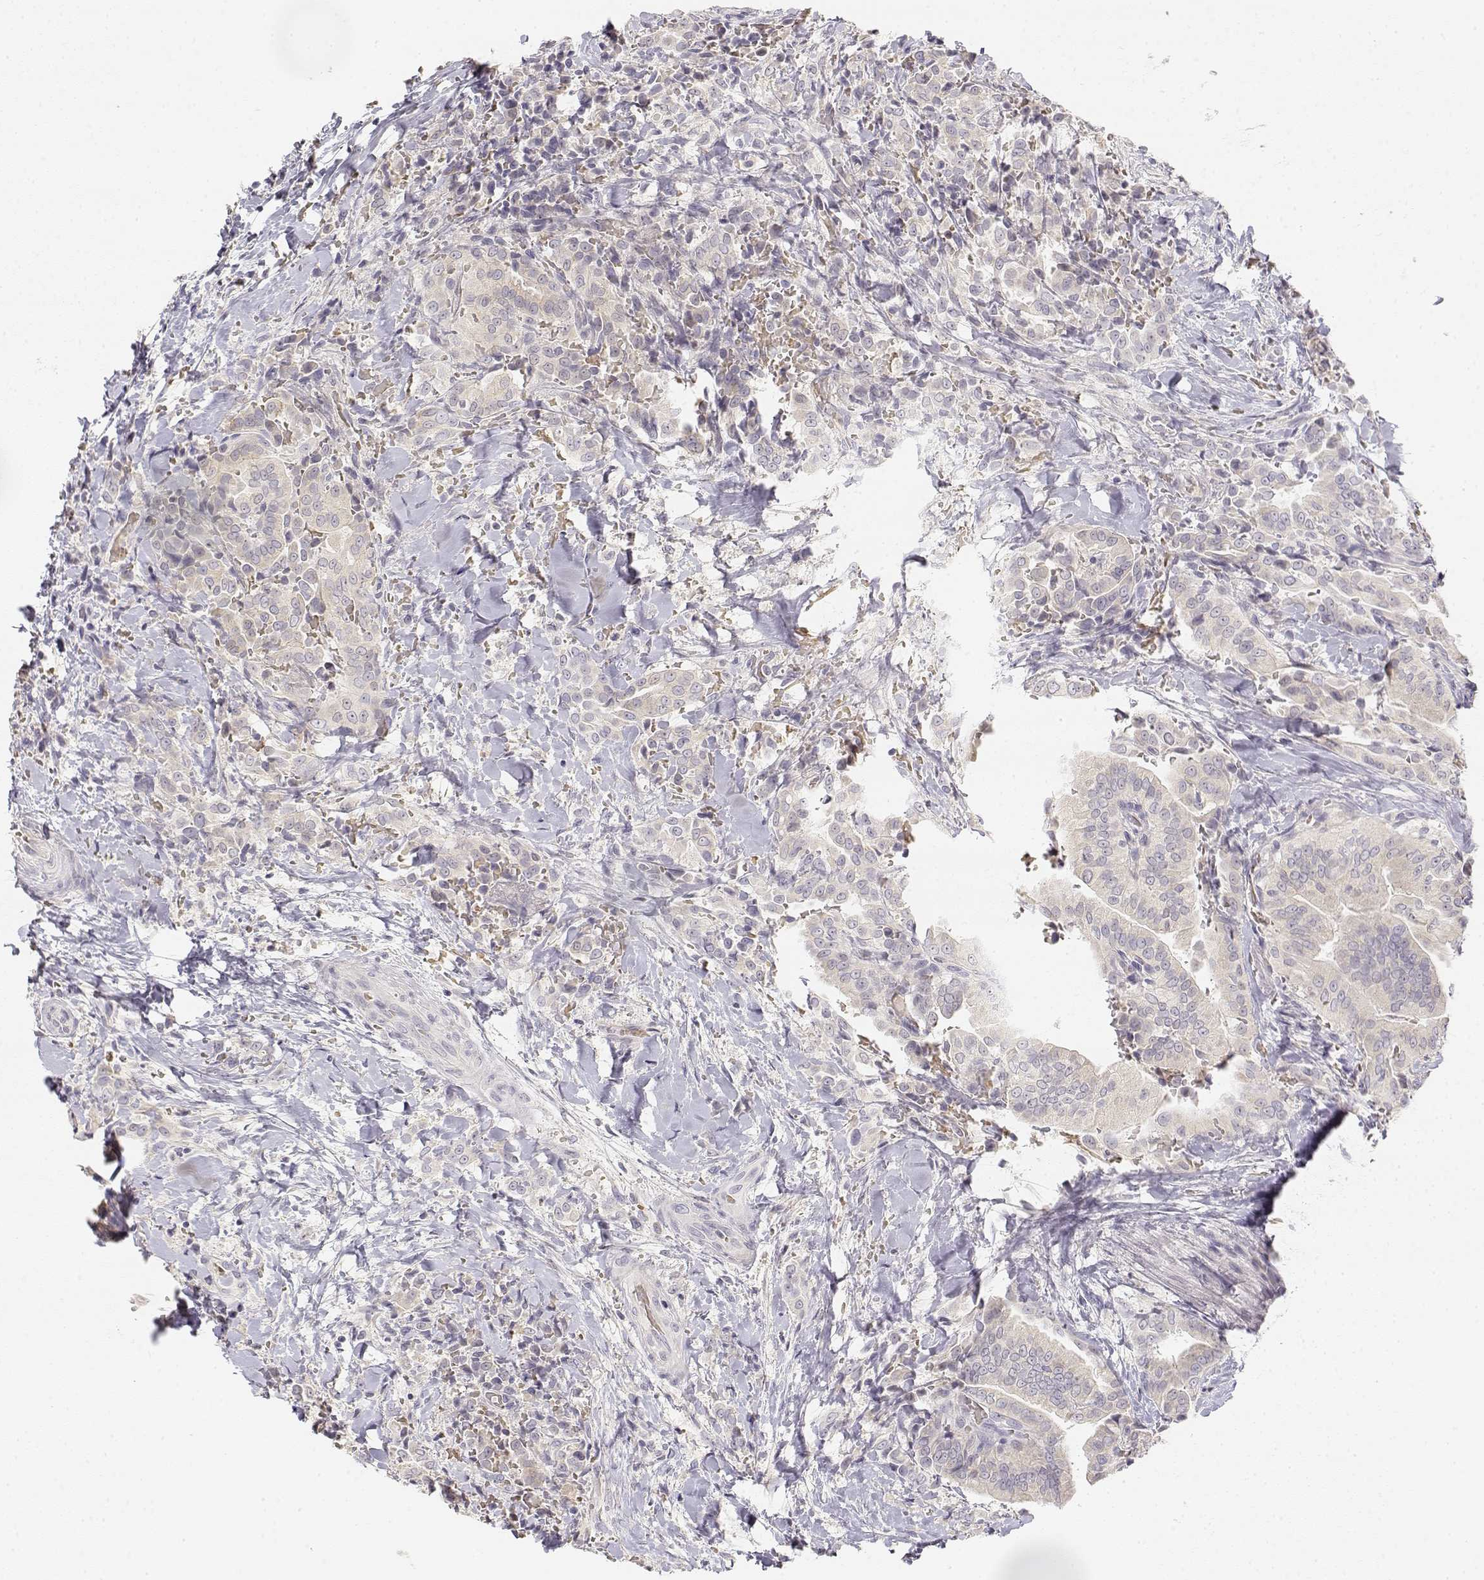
{"staining": {"intensity": "negative", "quantity": "none", "location": "none"}, "tissue": "thyroid cancer", "cell_type": "Tumor cells", "image_type": "cancer", "snomed": [{"axis": "morphology", "description": "Papillary adenocarcinoma, NOS"}, {"axis": "topography", "description": "Thyroid gland"}], "caption": "A high-resolution photomicrograph shows immunohistochemistry (IHC) staining of thyroid papillary adenocarcinoma, which reveals no significant staining in tumor cells.", "gene": "GLIPR1L2", "patient": {"sex": "male", "age": 61}}